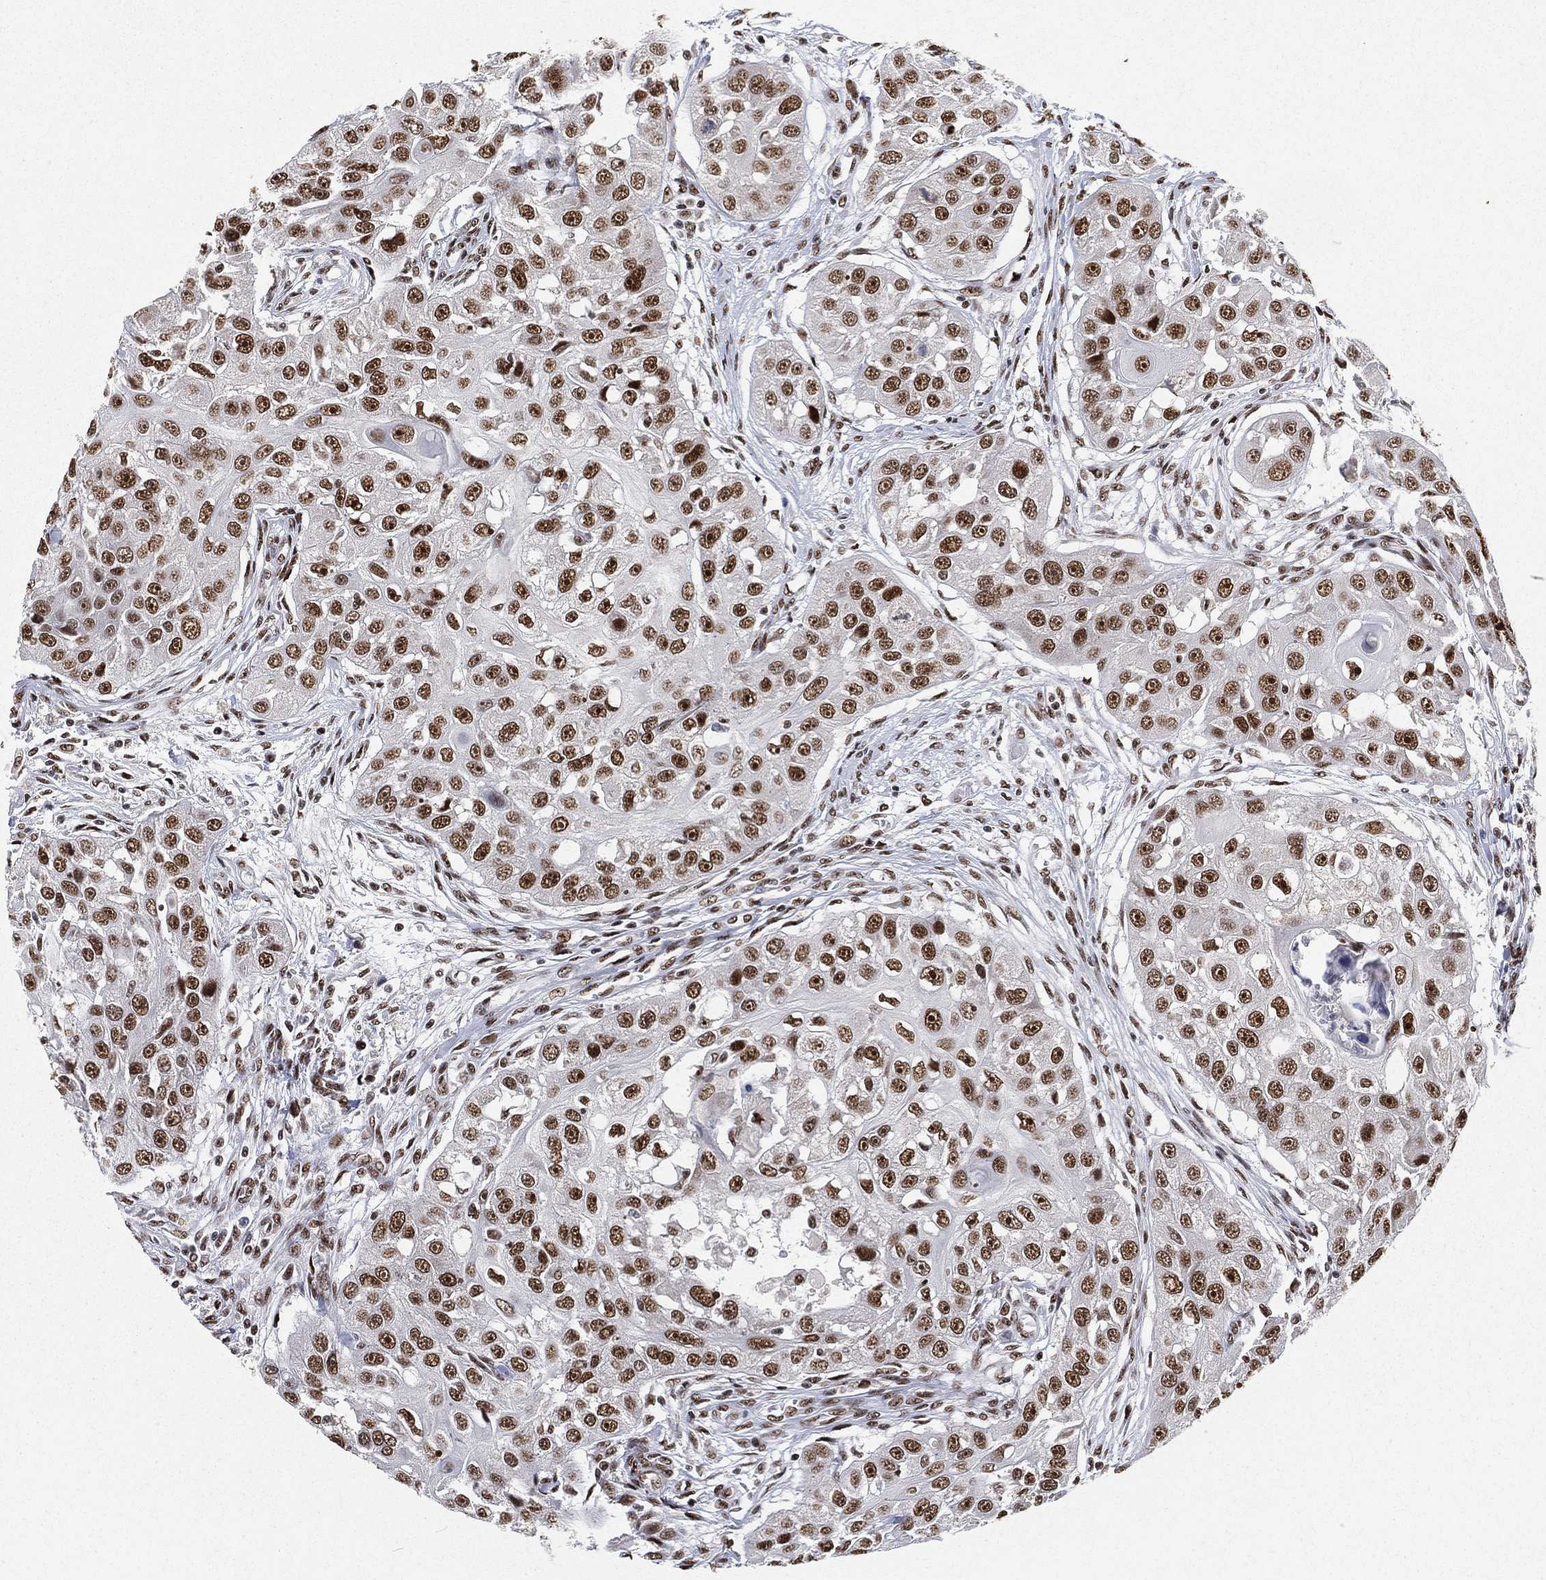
{"staining": {"intensity": "strong", "quantity": ">75%", "location": "nuclear"}, "tissue": "head and neck cancer", "cell_type": "Tumor cells", "image_type": "cancer", "snomed": [{"axis": "morphology", "description": "Squamous cell carcinoma, NOS"}, {"axis": "topography", "description": "Head-Neck"}], "caption": "Brown immunohistochemical staining in head and neck cancer (squamous cell carcinoma) displays strong nuclear expression in approximately >75% of tumor cells. (DAB (3,3'-diaminobenzidine) = brown stain, brightfield microscopy at high magnification).", "gene": "DDX27", "patient": {"sex": "male", "age": 51}}